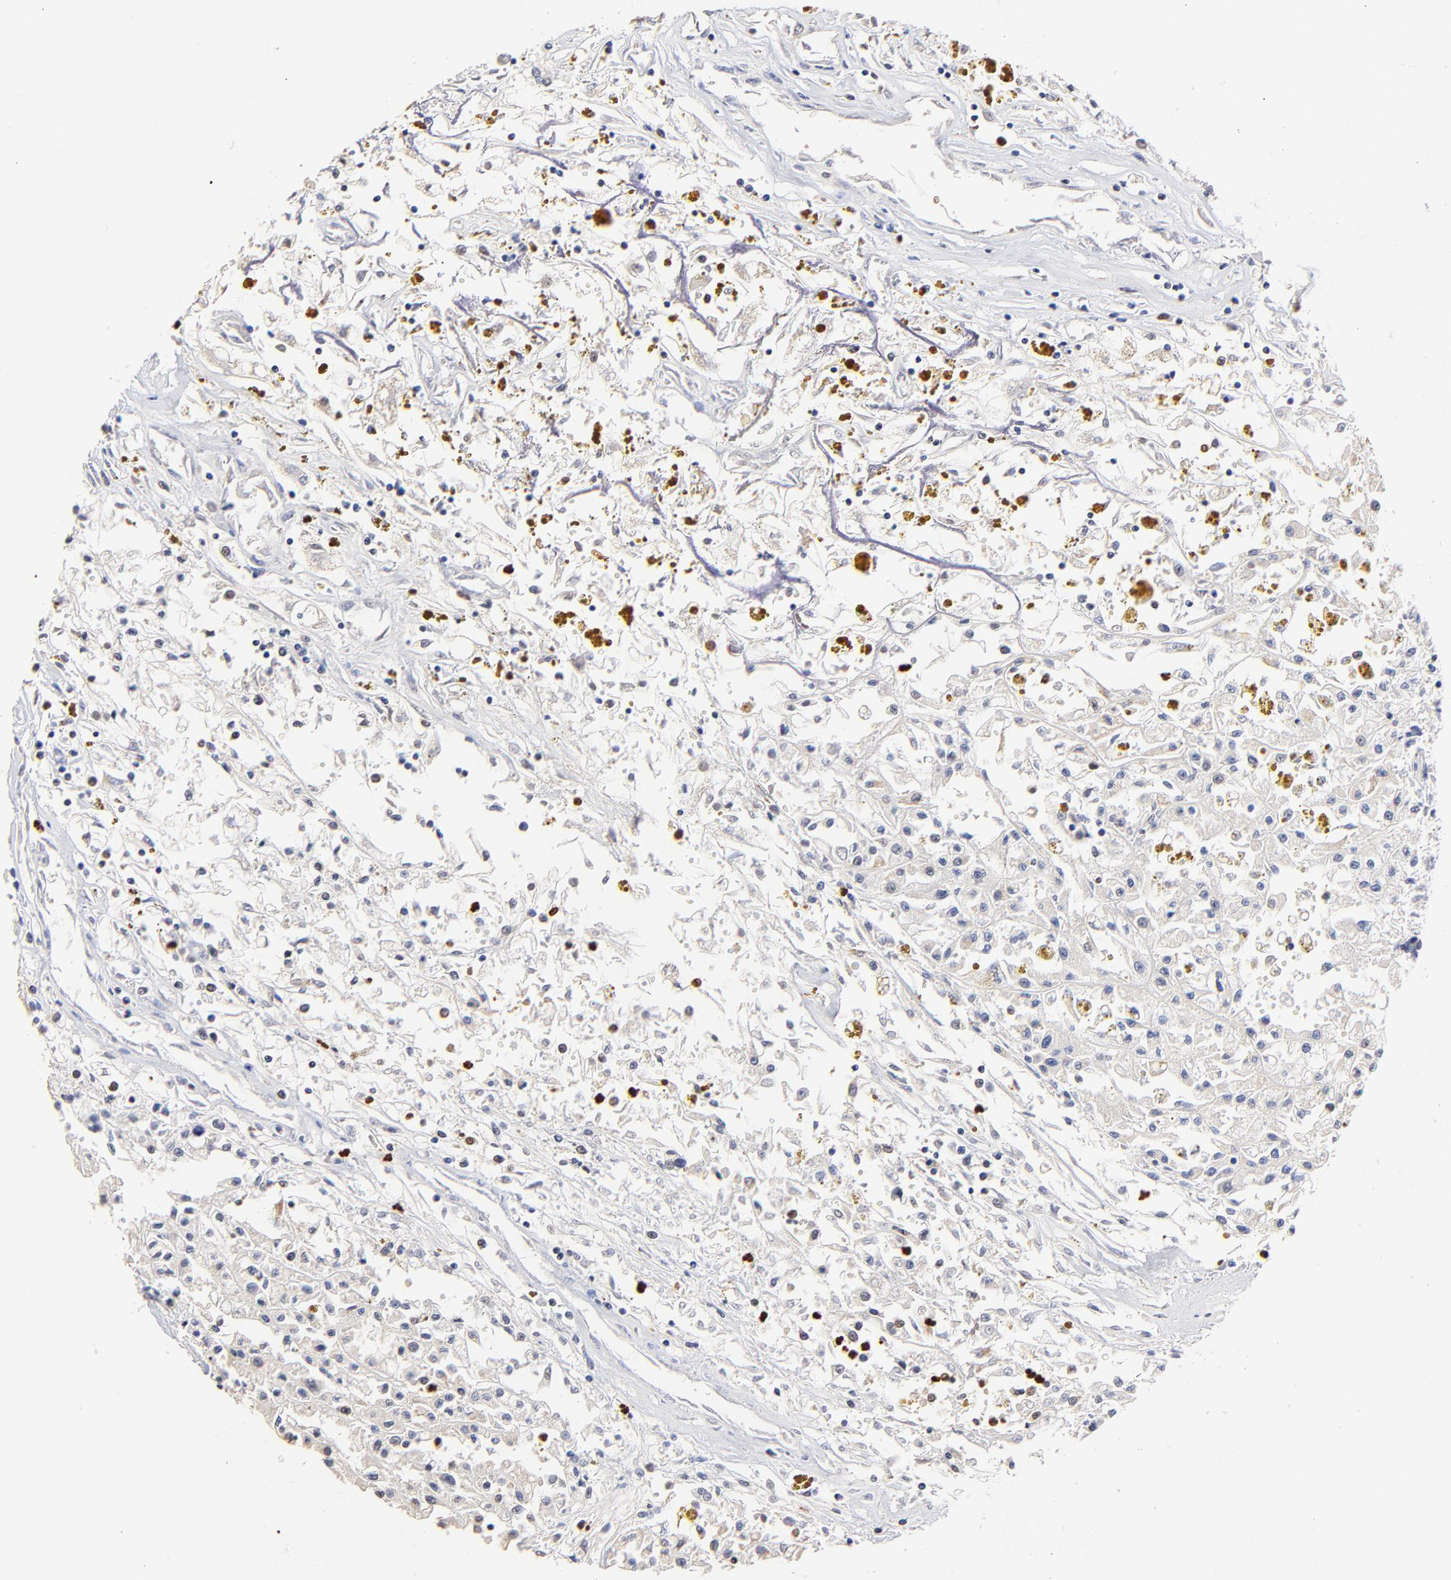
{"staining": {"intensity": "negative", "quantity": "none", "location": "none"}, "tissue": "renal cancer", "cell_type": "Tumor cells", "image_type": "cancer", "snomed": [{"axis": "morphology", "description": "Adenocarcinoma, NOS"}, {"axis": "topography", "description": "Kidney"}], "caption": "Renal cancer (adenocarcinoma) was stained to show a protein in brown. There is no significant expression in tumor cells. Brightfield microscopy of immunohistochemistry stained with DAB (3,3'-diaminobenzidine) (brown) and hematoxylin (blue), captured at high magnification.", "gene": "BBOF1", "patient": {"sex": "male", "age": 78}}